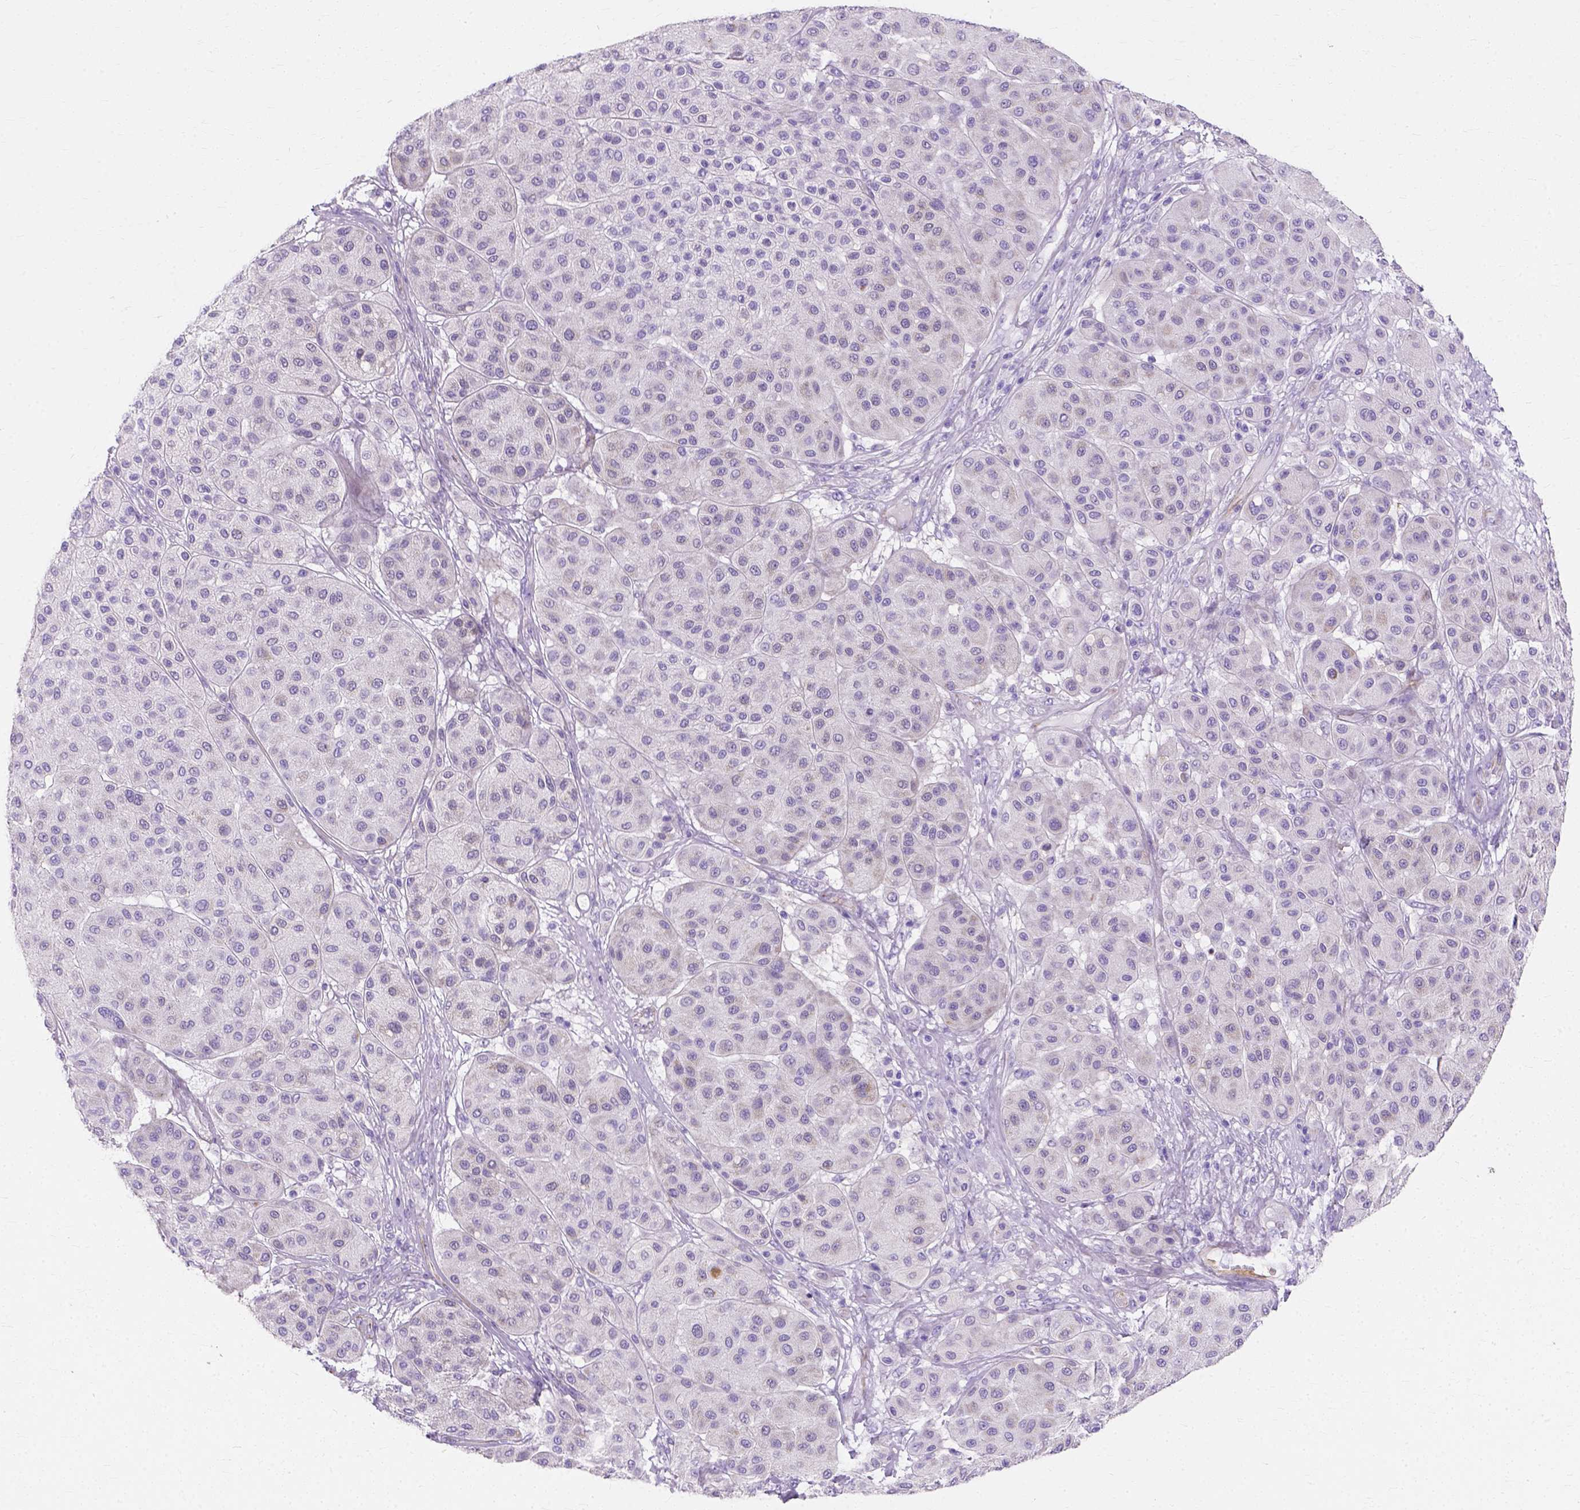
{"staining": {"intensity": "negative", "quantity": "none", "location": "none"}, "tissue": "melanoma", "cell_type": "Tumor cells", "image_type": "cancer", "snomed": [{"axis": "morphology", "description": "Malignant melanoma, Metastatic site"}, {"axis": "topography", "description": "Smooth muscle"}], "caption": "The histopathology image demonstrates no staining of tumor cells in melanoma. (Stains: DAB (3,3'-diaminobenzidine) IHC with hematoxylin counter stain, Microscopy: brightfield microscopy at high magnification).", "gene": "MYH15", "patient": {"sex": "male", "age": 41}}